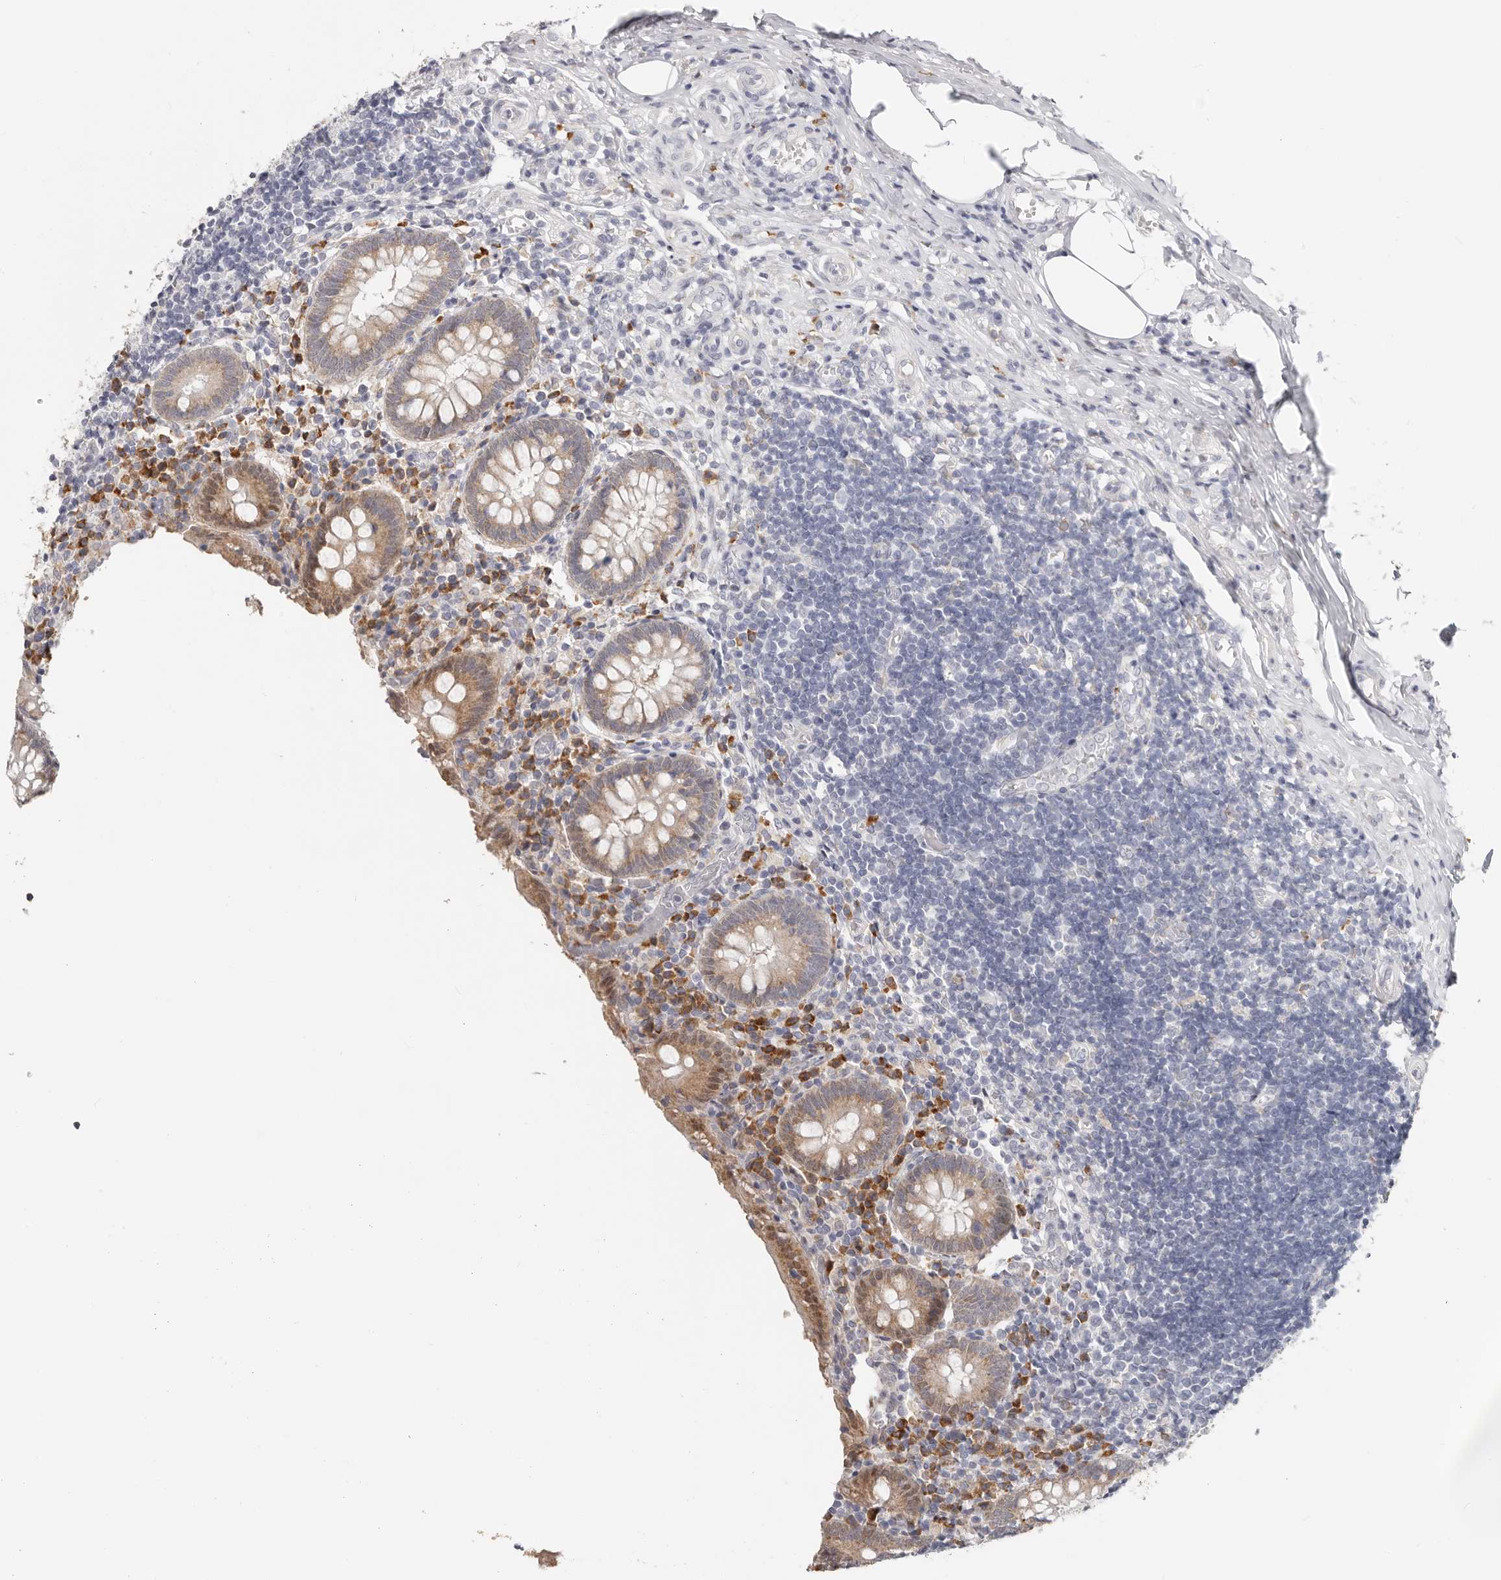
{"staining": {"intensity": "moderate", "quantity": ">75%", "location": "cytoplasmic/membranous"}, "tissue": "appendix", "cell_type": "Glandular cells", "image_type": "normal", "snomed": [{"axis": "morphology", "description": "Normal tissue, NOS"}, {"axis": "topography", "description": "Appendix"}], "caption": "Protein analysis of normal appendix reveals moderate cytoplasmic/membranous positivity in approximately >75% of glandular cells. The staining was performed using DAB (3,3'-diaminobenzidine) to visualize the protein expression in brown, while the nuclei were stained in blue with hematoxylin (Magnification: 20x).", "gene": "IL32", "patient": {"sex": "female", "age": 17}}